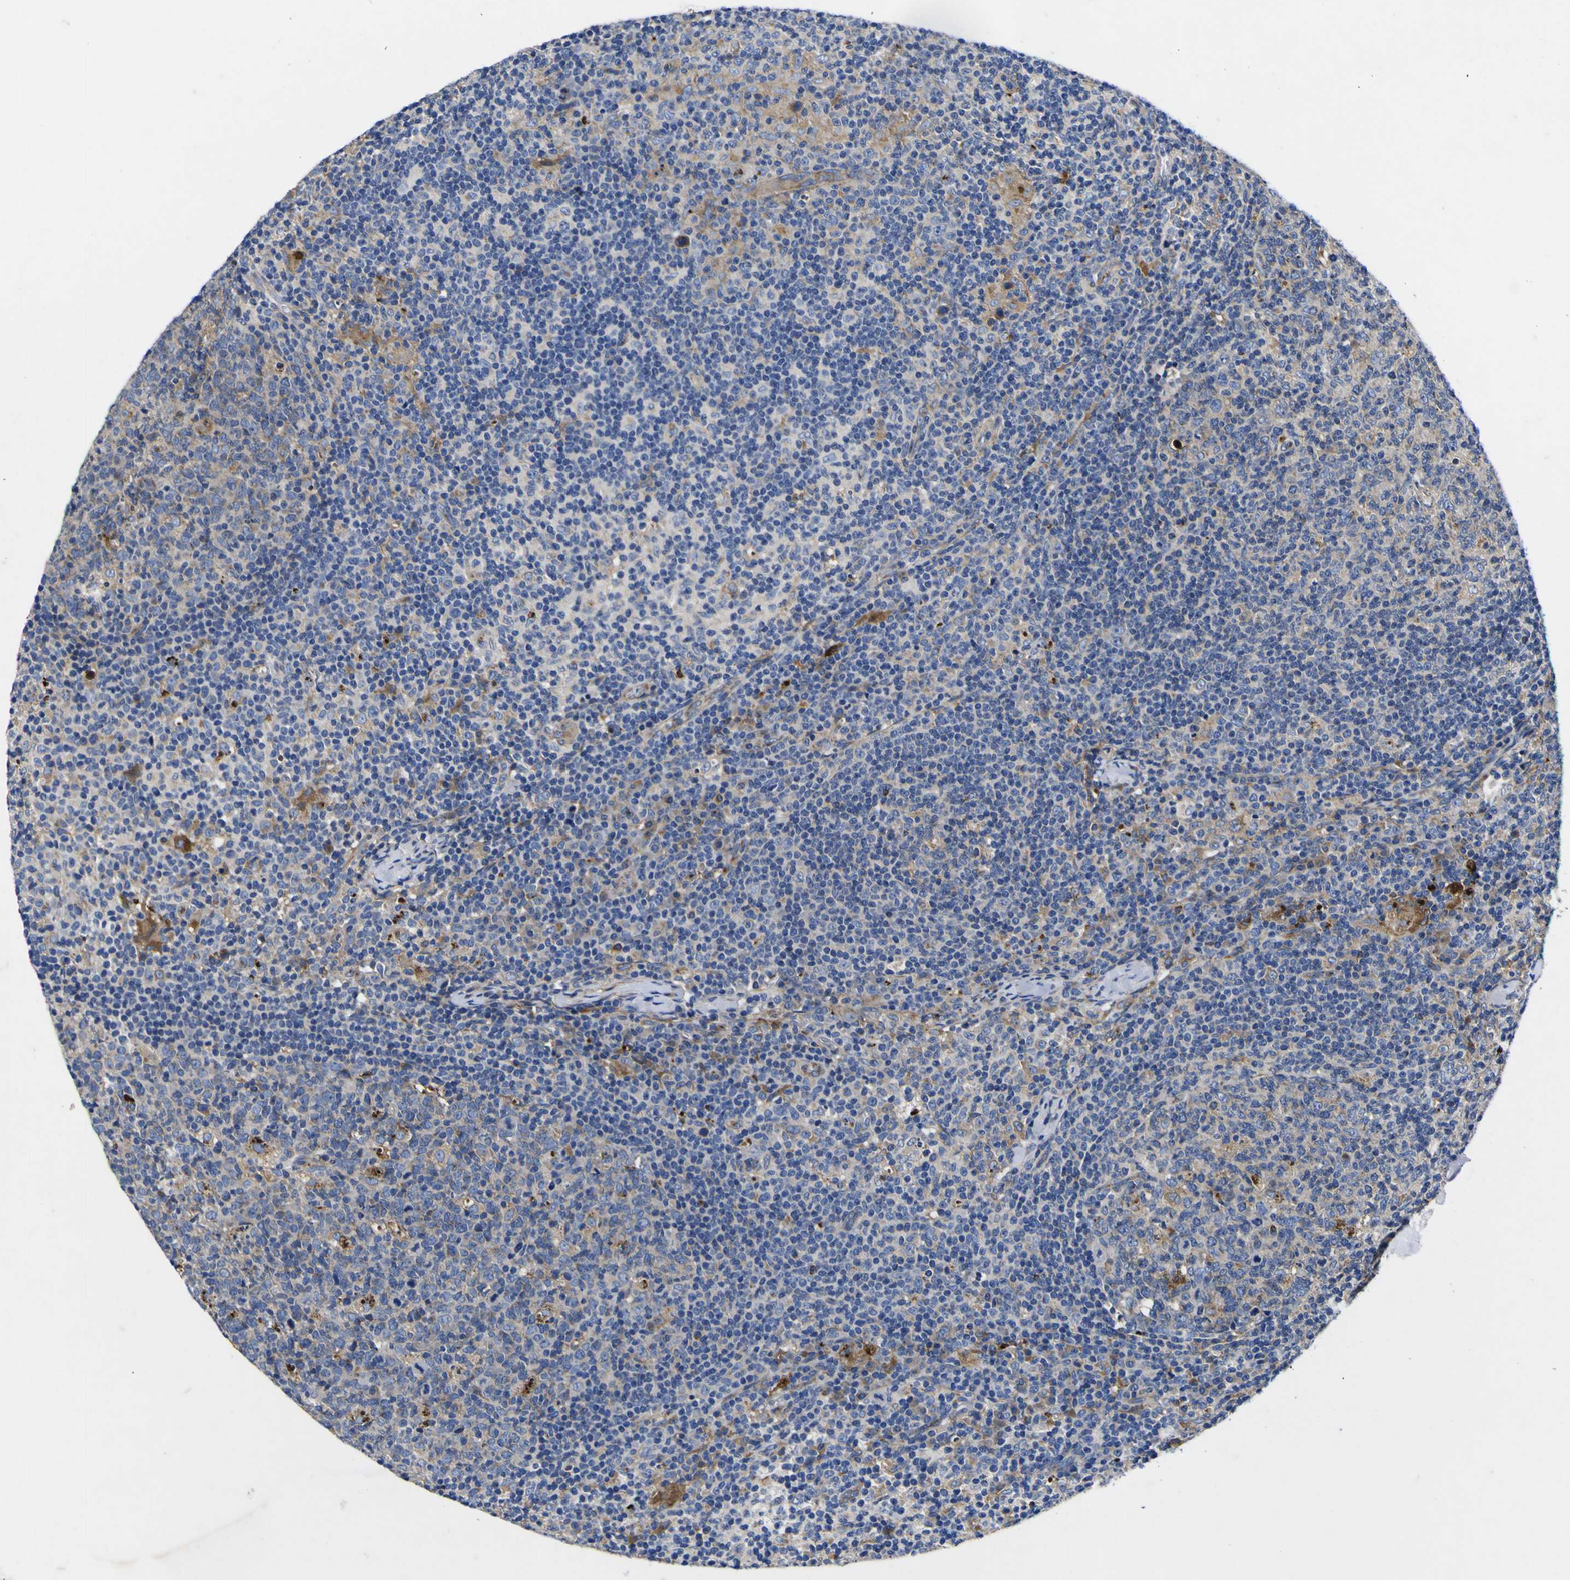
{"staining": {"intensity": "moderate", "quantity": "<25%", "location": "cytoplasmic/membranous"}, "tissue": "lymph node", "cell_type": "Germinal center cells", "image_type": "normal", "snomed": [{"axis": "morphology", "description": "Normal tissue, NOS"}, {"axis": "morphology", "description": "Inflammation, NOS"}, {"axis": "topography", "description": "Lymph node"}], "caption": "Human lymph node stained for a protein (brown) exhibits moderate cytoplasmic/membranous positive expression in about <25% of germinal center cells.", "gene": "COA1", "patient": {"sex": "male", "age": 55}}